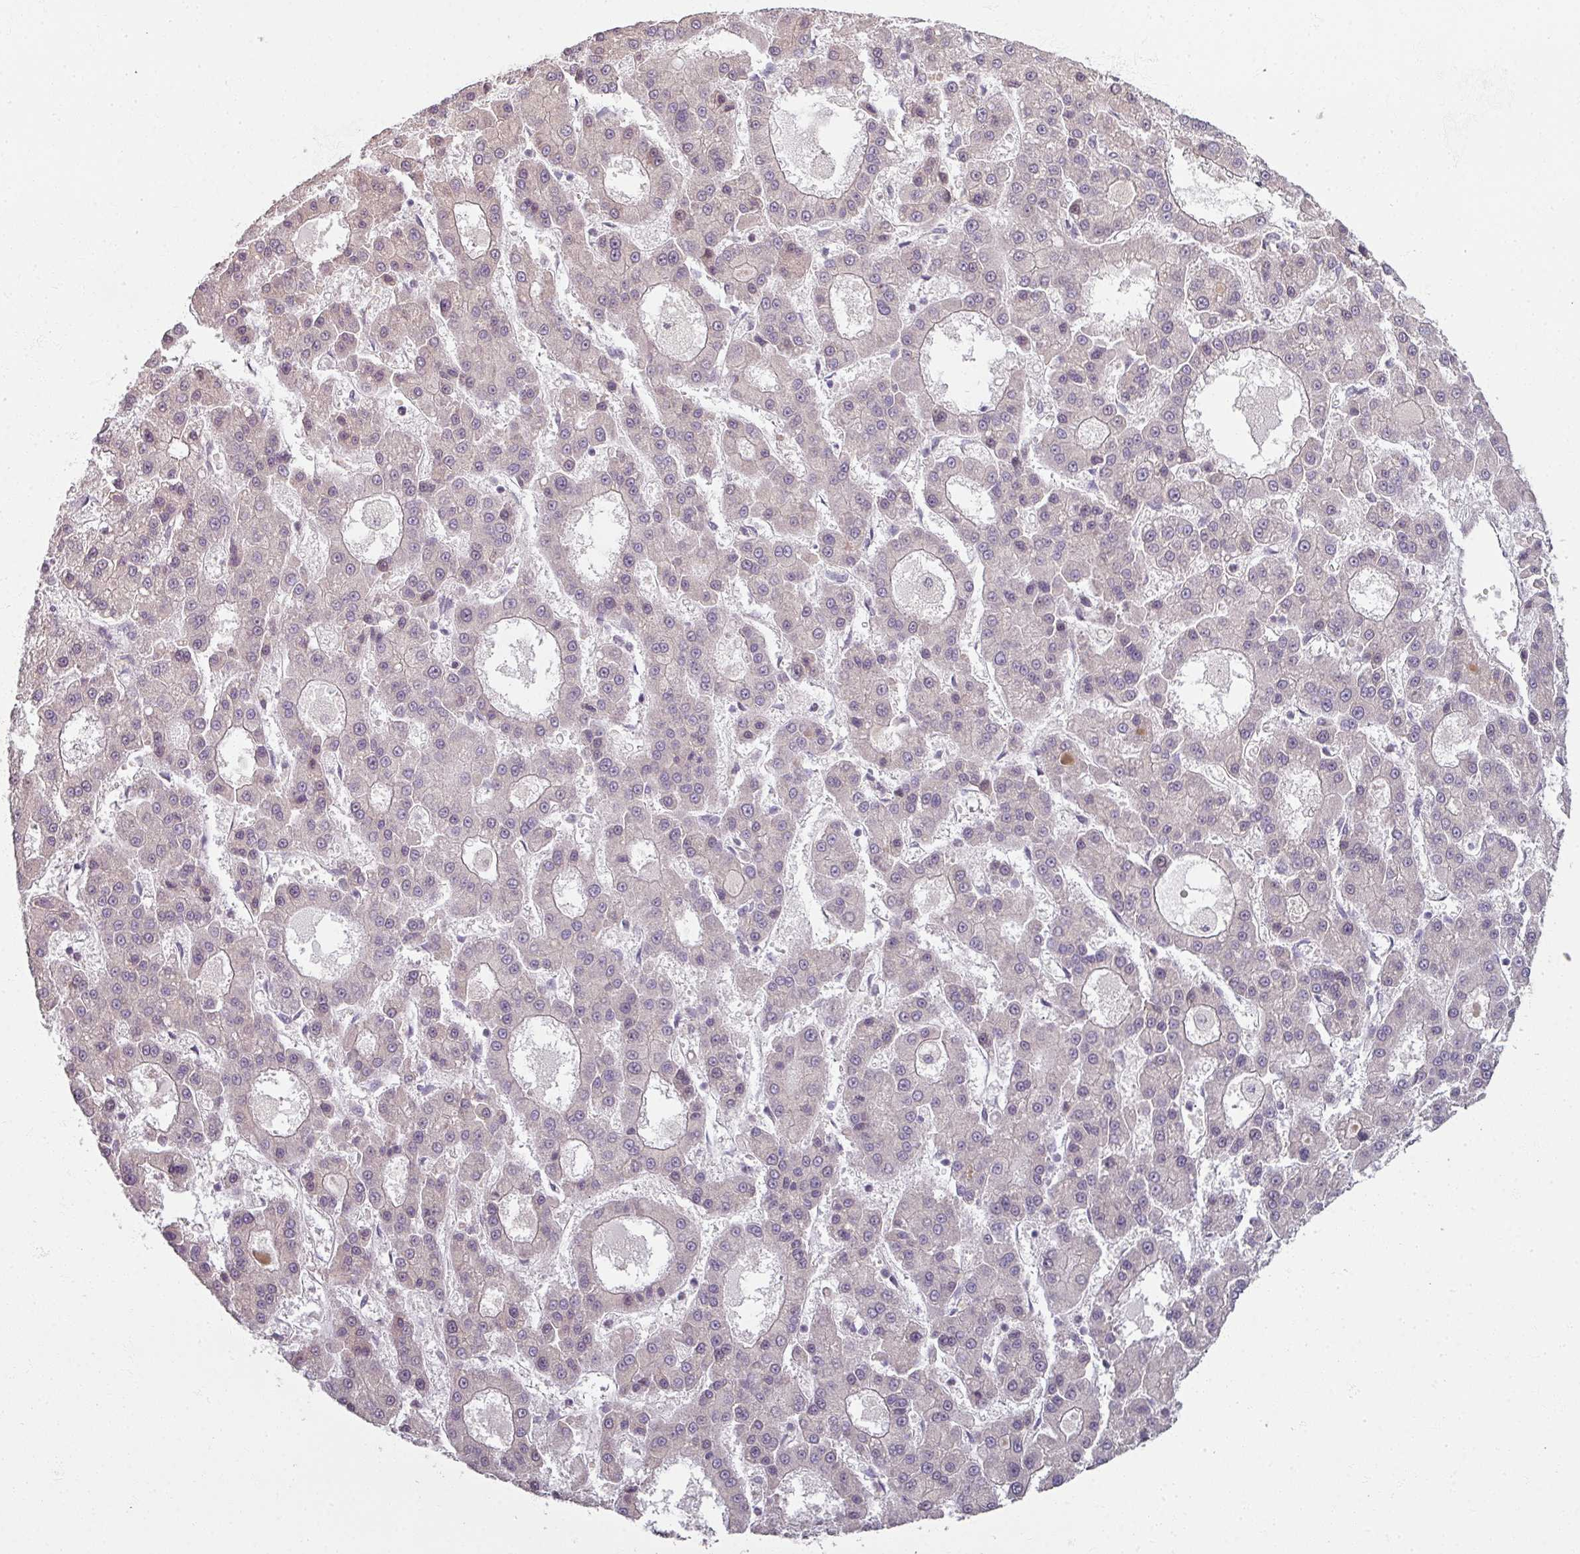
{"staining": {"intensity": "weak", "quantity": "<25%", "location": "nuclear"}, "tissue": "liver cancer", "cell_type": "Tumor cells", "image_type": "cancer", "snomed": [{"axis": "morphology", "description": "Carcinoma, Hepatocellular, NOS"}, {"axis": "topography", "description": "Liver"}], "caption": "The immunohistochemistry (IHC) photomicrograph has no significant expression in tumor cells of liver cancer tissue. (Brightfield microscopy of DAB IHC at high magnification).", "gene": "MYMK", "patient": {"sex": "male", "age": 70}}